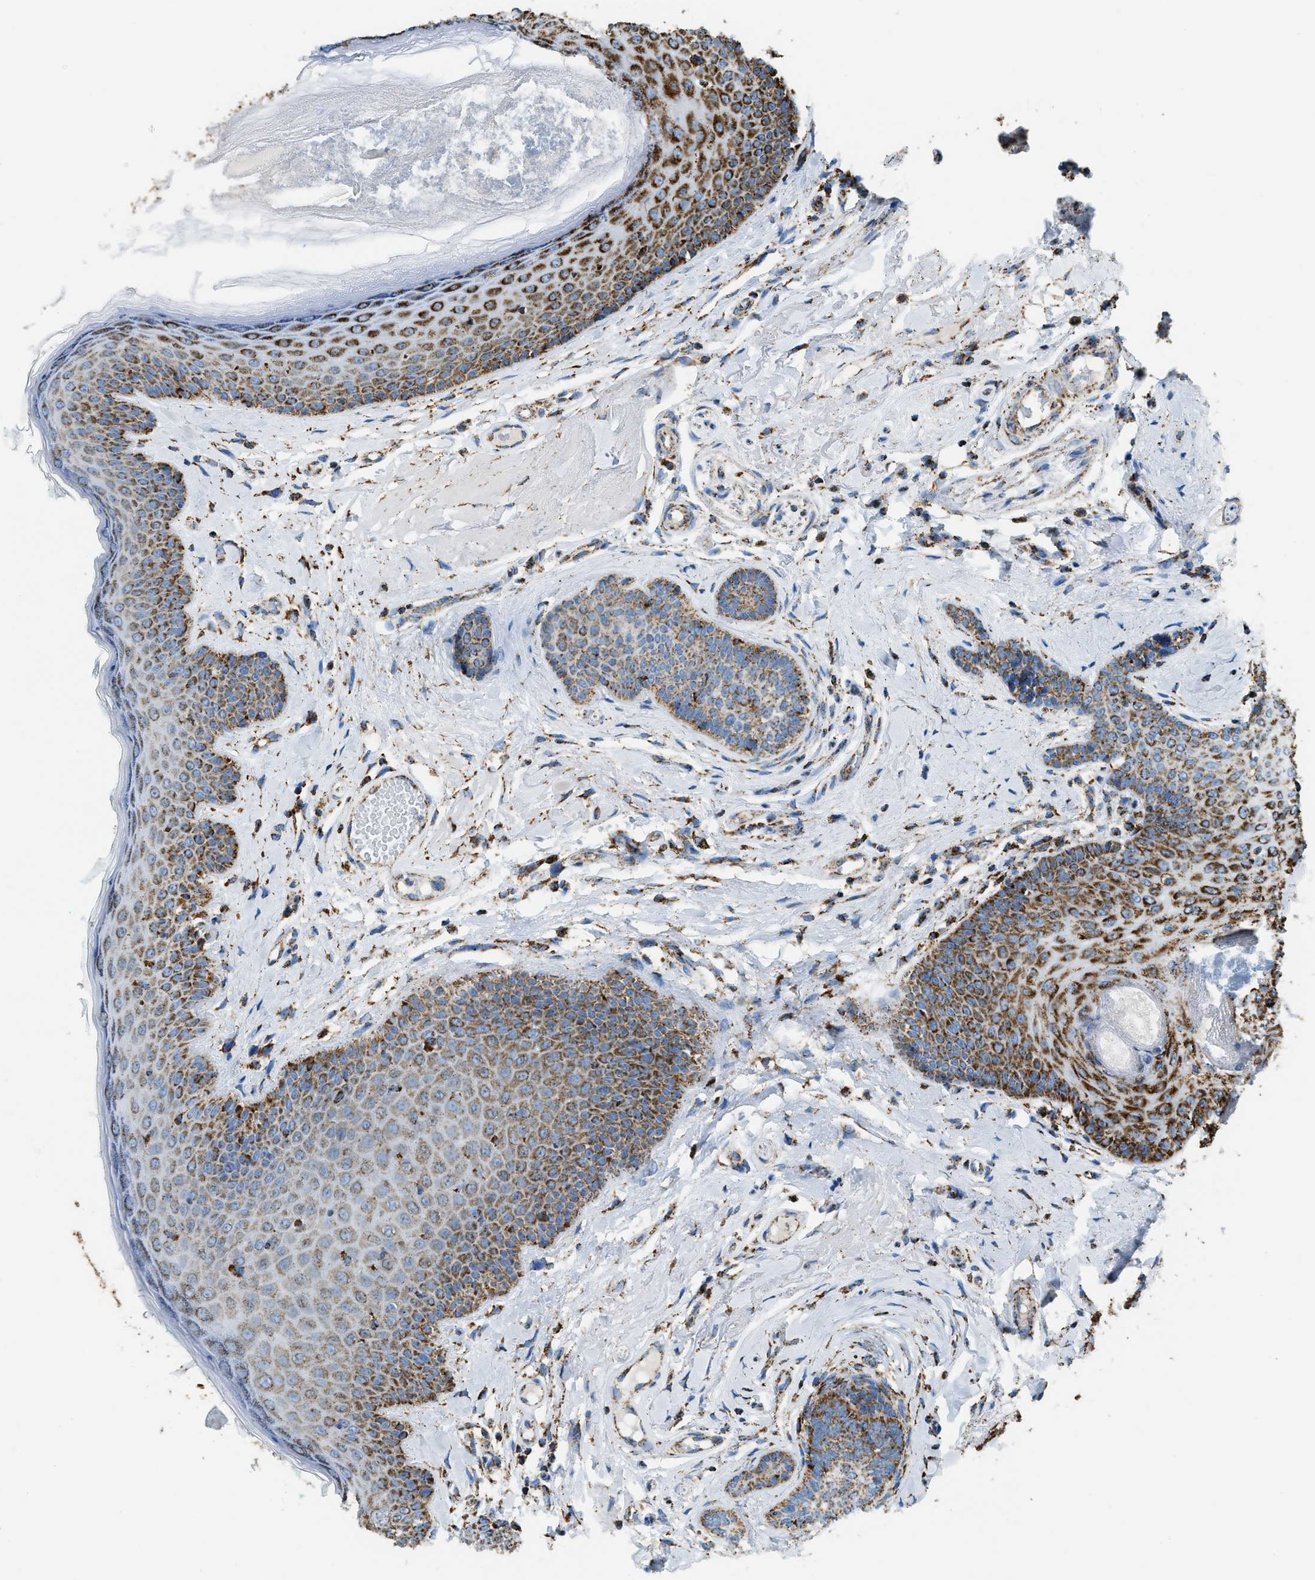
{"staining": {"intensity": "moderate", "quantity": ">75%", "location": "cytoplasmic/membranous"}, "tissue": "oral mucosa", "cell_type": "Squamous epithelial cells", "image_type": "normal", "snomed": [{"axis": "morphology", "description": "Normal tissue, NOS"}, {"axis": "topography", "description": "Skin"}, {"axis": "topography", "description": "Oral tissue"}], "caption": "Immunohistochemistry (IHC) photomicrograph of benign oral mucosa stained for a protein (brown), which shows medium levels of moderate cytoplasmic/membranous positivity in about >75% of squamous epithelial cells.", "gene": "ETFB", "patient": {"sex": "male", "age": 84}}